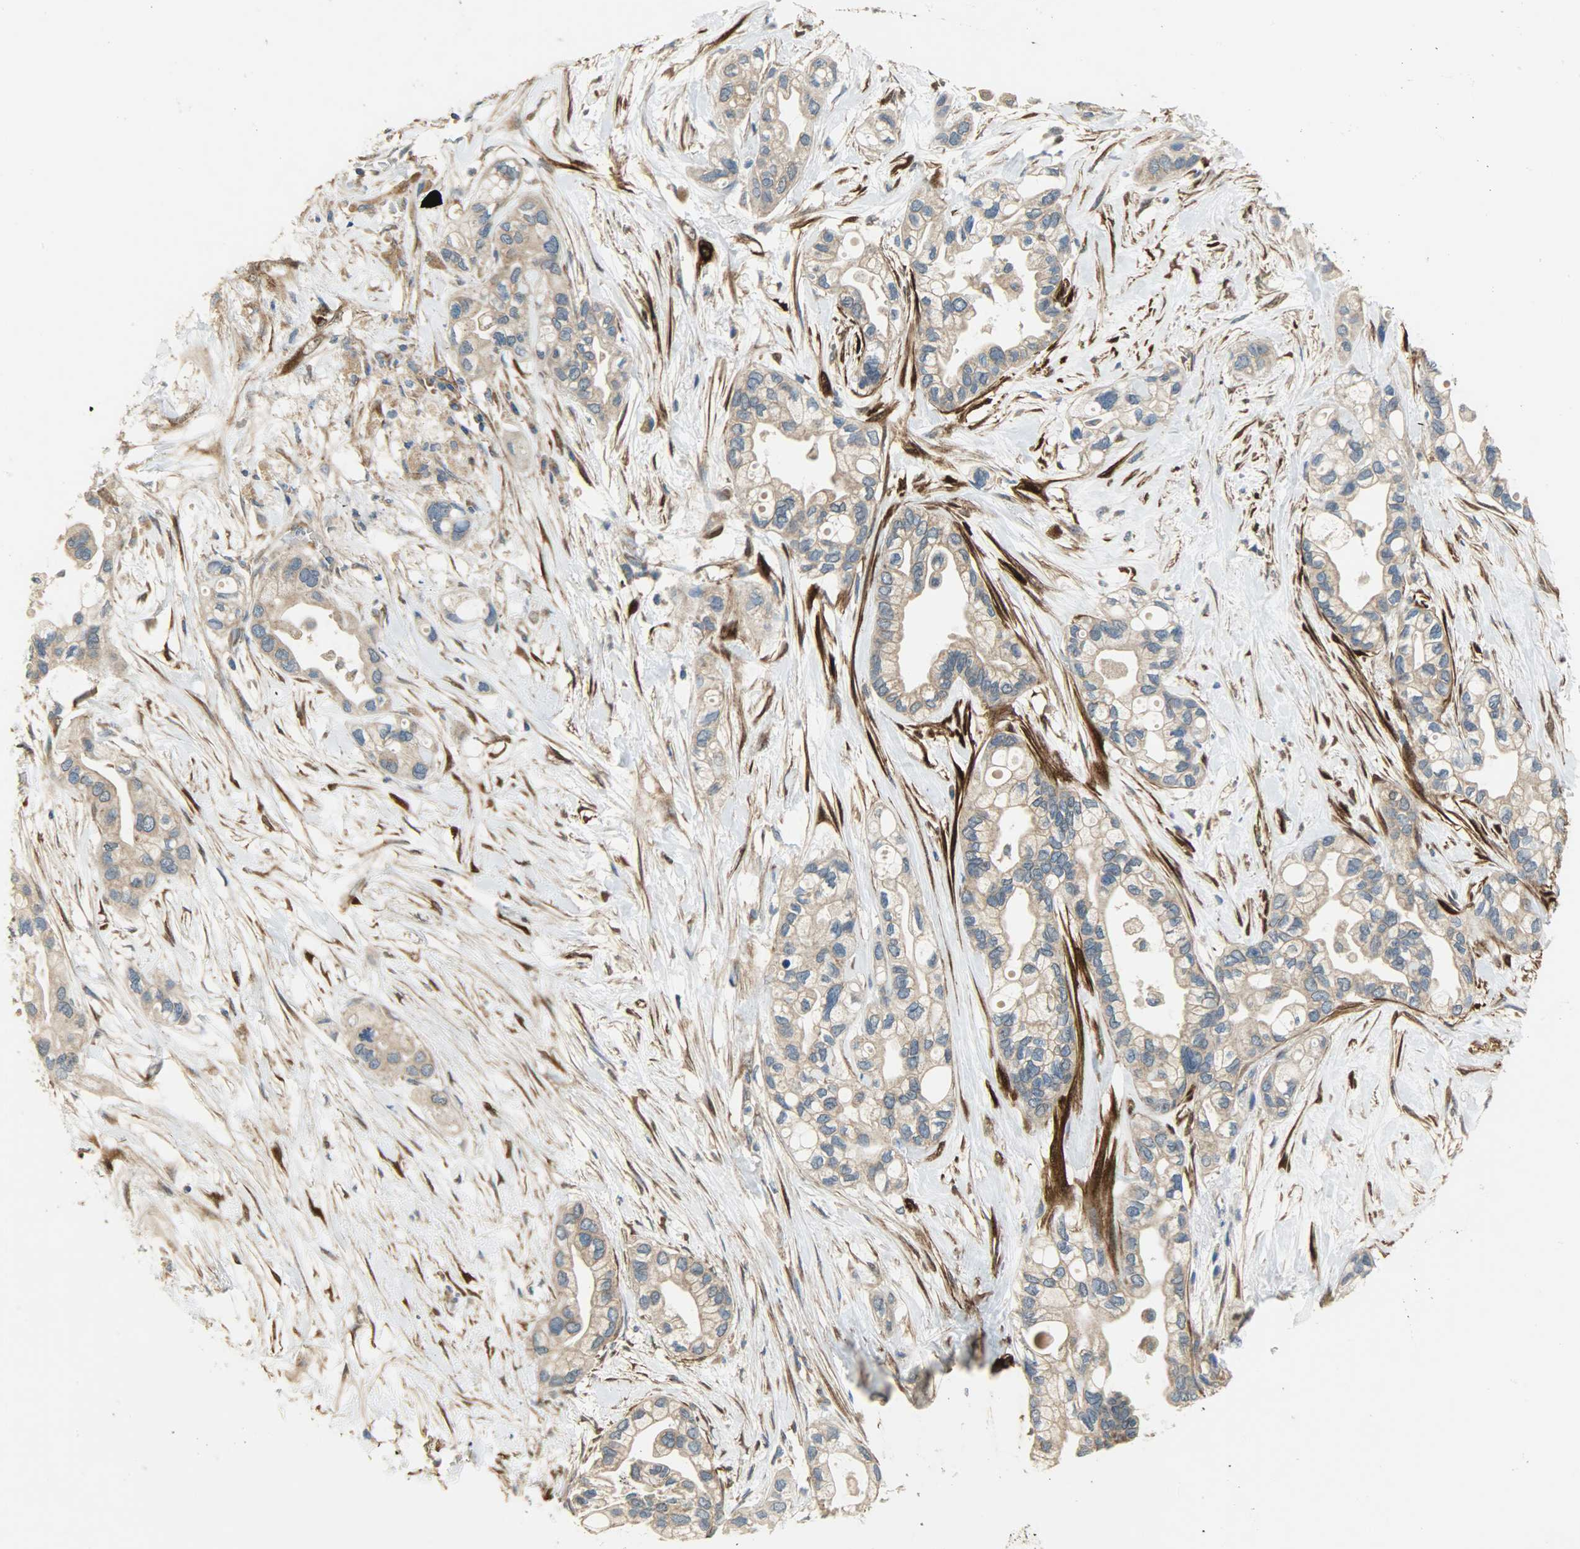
{"staining": {"intensity": "moderate", "quantity": ">75%", "location": "cytoplasmic/membranous"}, "tissue": "pancreatic cancer", "cell_type": "Tumor cells", "image_type": "cancer", "snomed": [{"axis": "morphology", "description": "Adenocarcinoma, NOS"}, {"axis": "topography", "description": "Pancreas"}], "caption": "Immunohistochemistry (IHC) image of neoplastic tissue: human pancreatic cancer (adenocarcinoma) stained using immunohistochemistry (IHC) shows medium levels of moderate protein expression localized specifically in the cytoplasmic/membranous of tumor cells, appearing as a cytoplasmic/membranous brown color.", "gene": "C1orf198", "patient": {"sex": "female", "age": 77}}